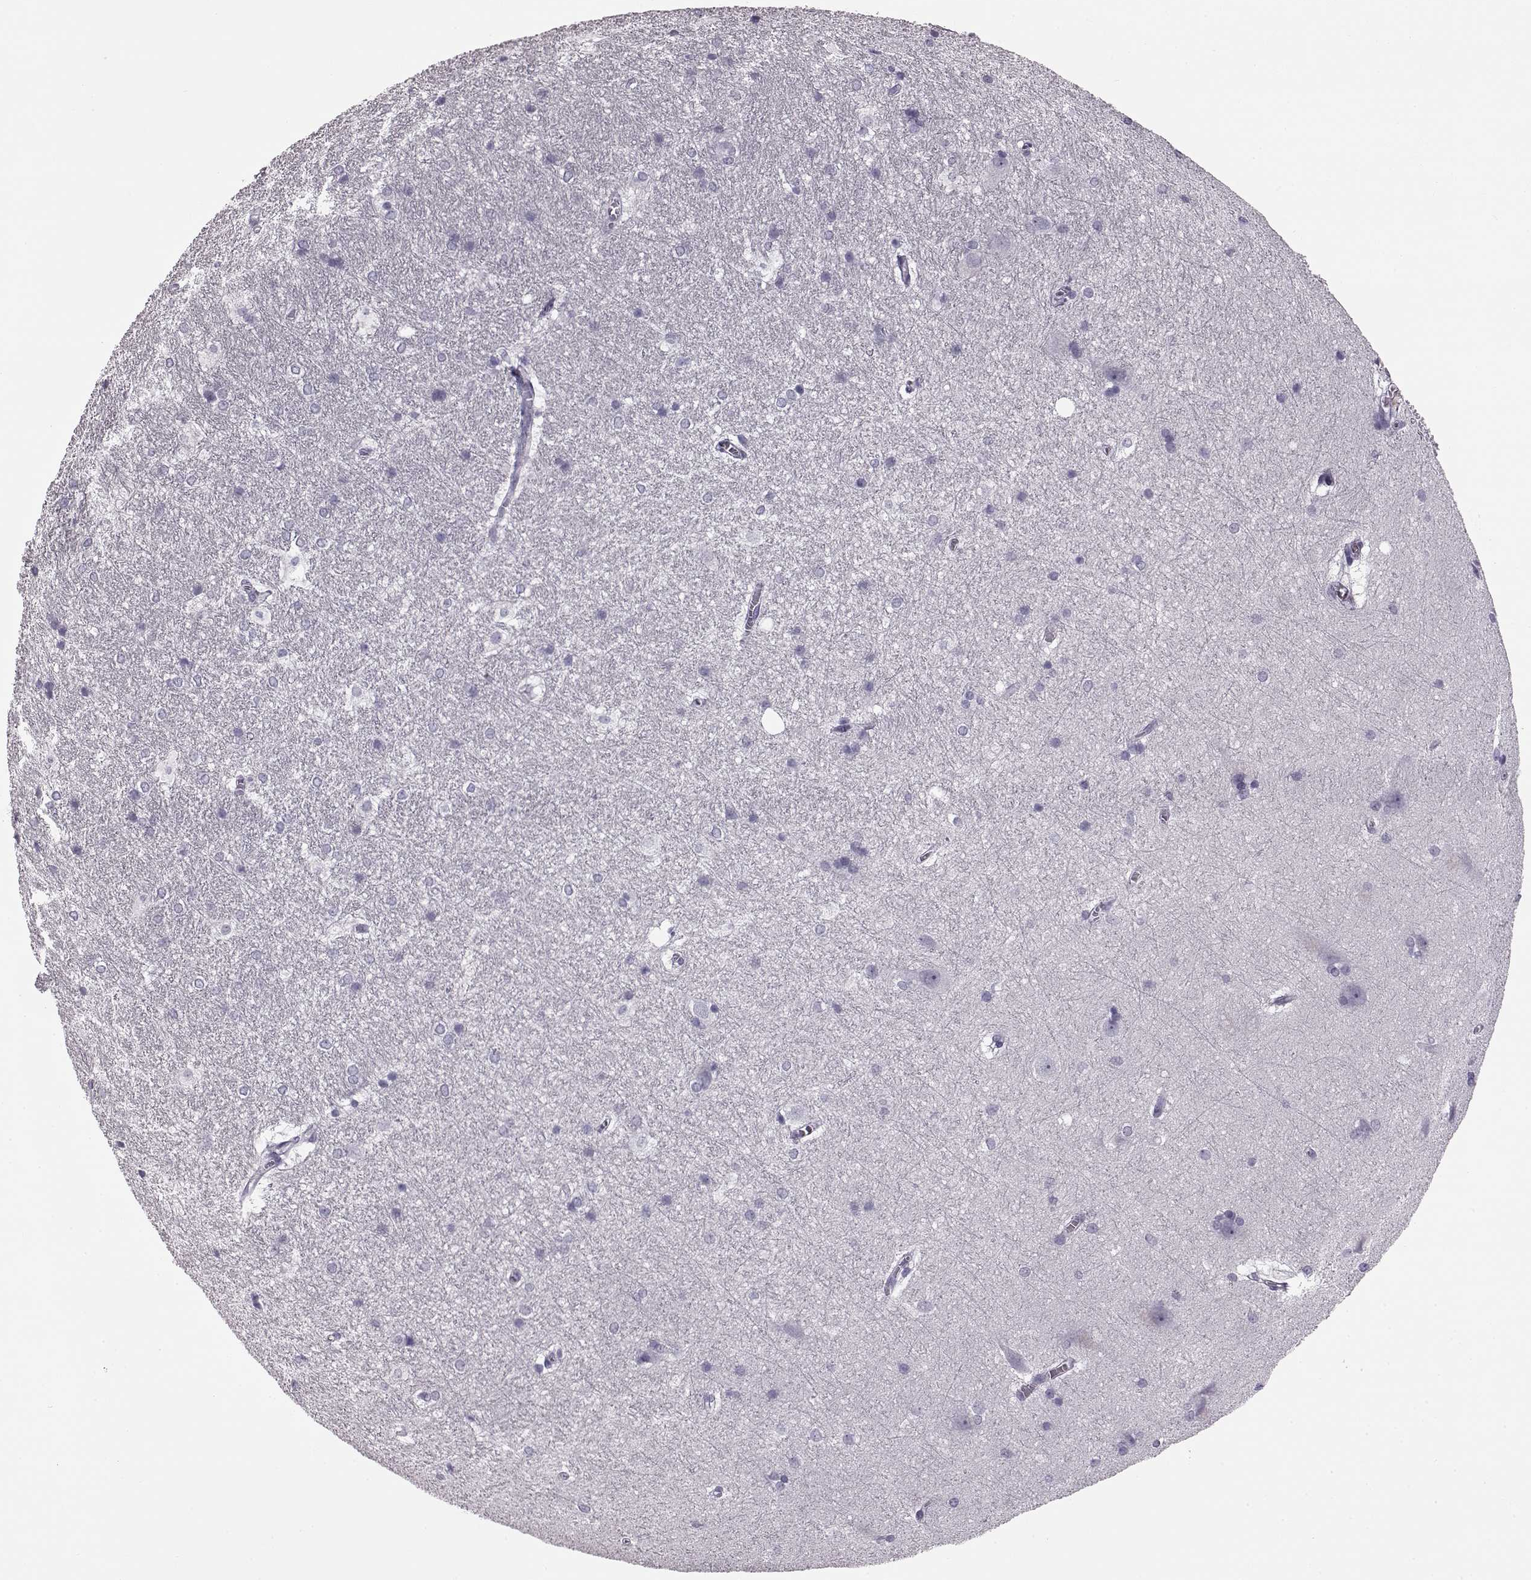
{"staining": {"intensity": "negative", "quantity": "none", "location": "none"}, "tissue": "hippocampus", "cell_type": "Glial cells", "image_type": "normal", "snomed": [{"axis": "morphology", "description": "Normal tissue, NOS"}, {"axis": "topography", "description": "Cerebral cortex"}, {"axis": "topography", "description": "Hippocampus"}], "caption": "DAB immunohistochemical staining of normal human hippocampus exhibits no significant staining in glial cells. (Immunohistochemistry, brightfield microscopy, high magnification).", "gene": "AIPL1", "patient": {"sex": "female", "age": 19}}